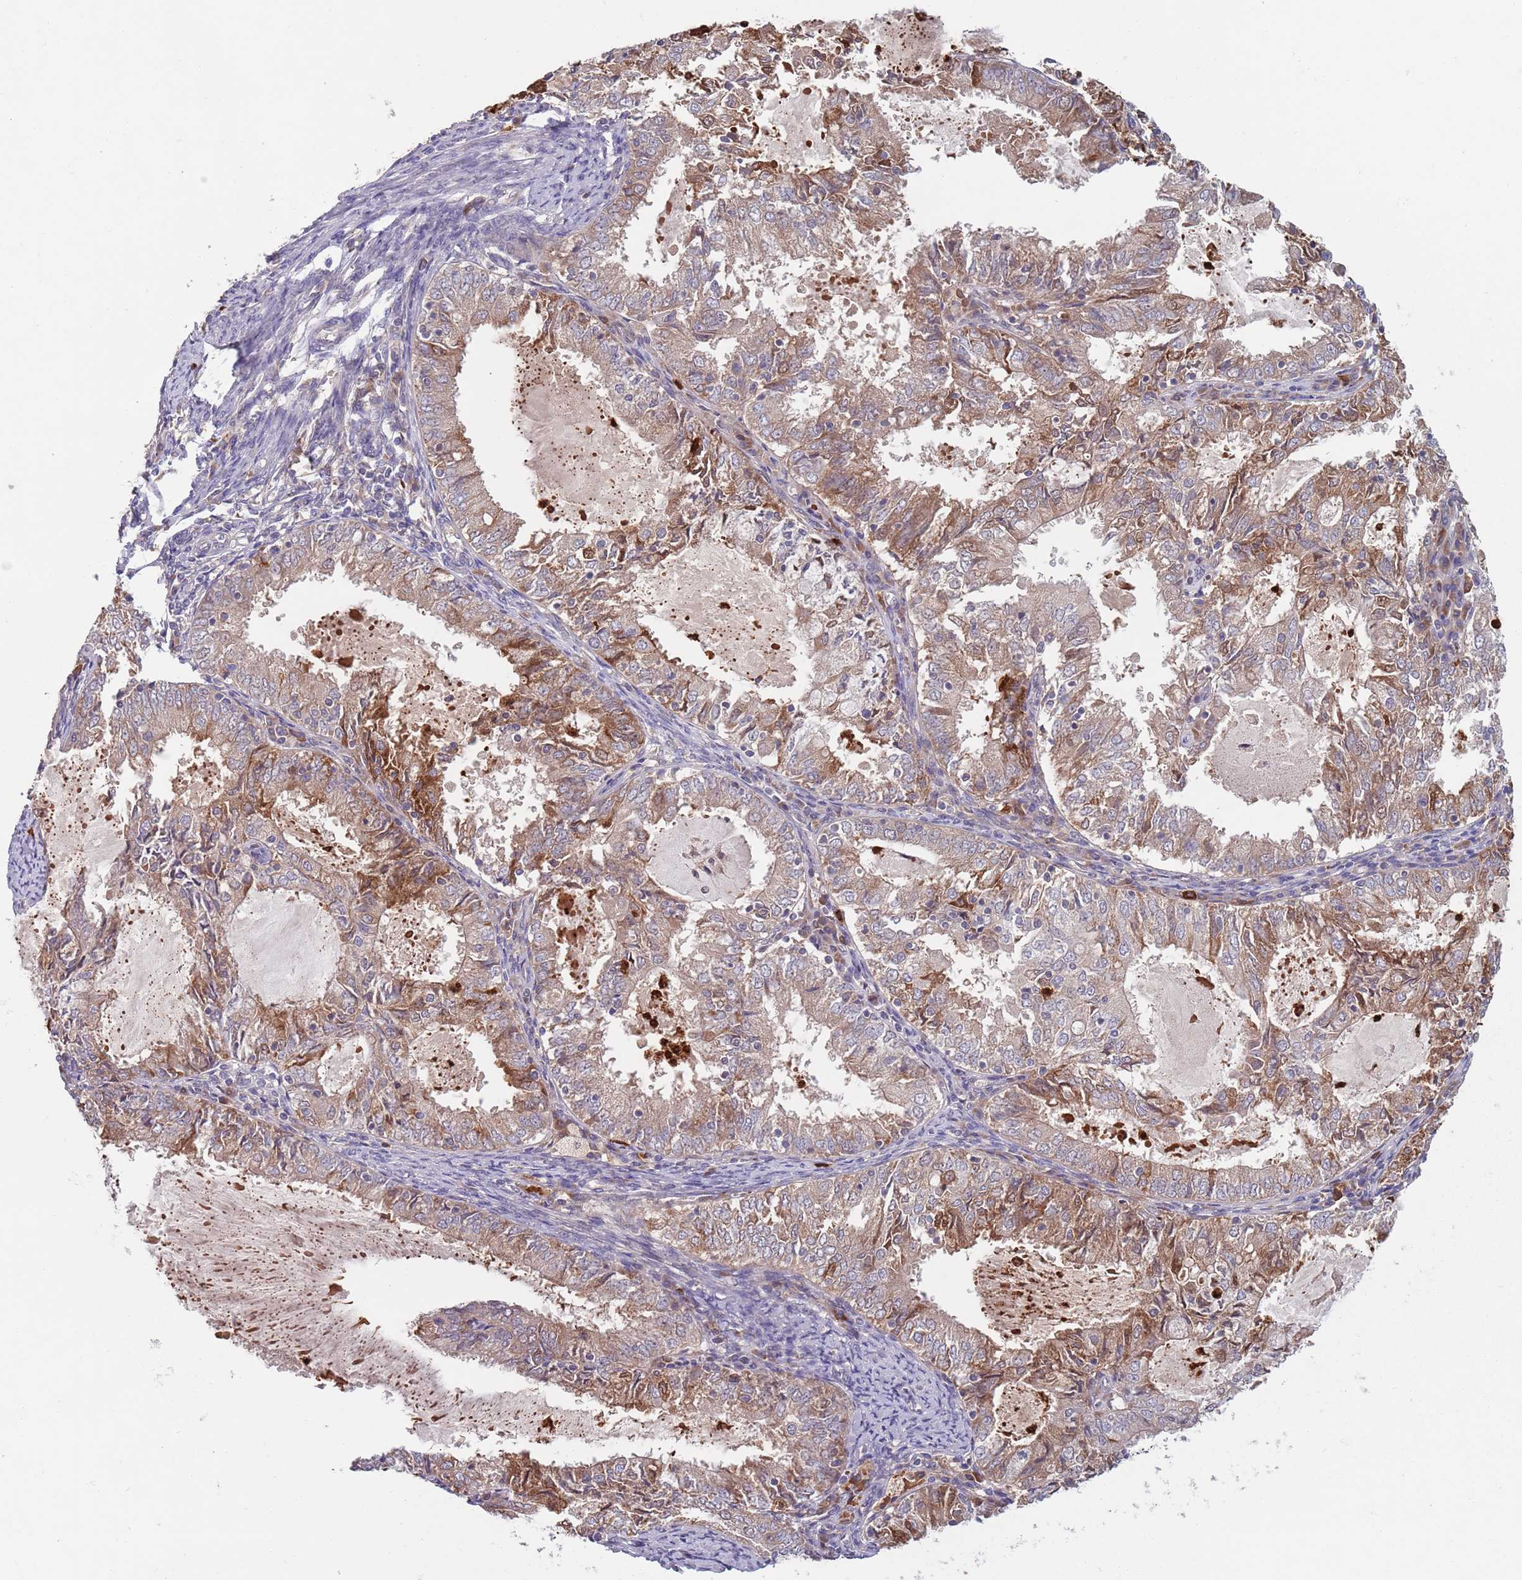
{"staining": {"intensity": "moderate", "quantity": "25%-75%", "location": "cytoplasmic/membranous"}, "tissue": "endometrial cancer", "cell_type": "Tumor cells", "image_type": "cancer", "snomed": [{"axis": "morphology", "description": "Adenocarcinoma, NOS"}, {"axis": "topography", "description": "Endometrium"}], "caption": "An immunohistochemistry image of neoplastic tissue is shown. Protein staining in brown labels moderate cytoplasmic/membranous positivity in endometrial cancer (adenocarcinoma) within tumor cells.", "gene": "TYW1", "patient": {"sex": "female", "age": 57}}